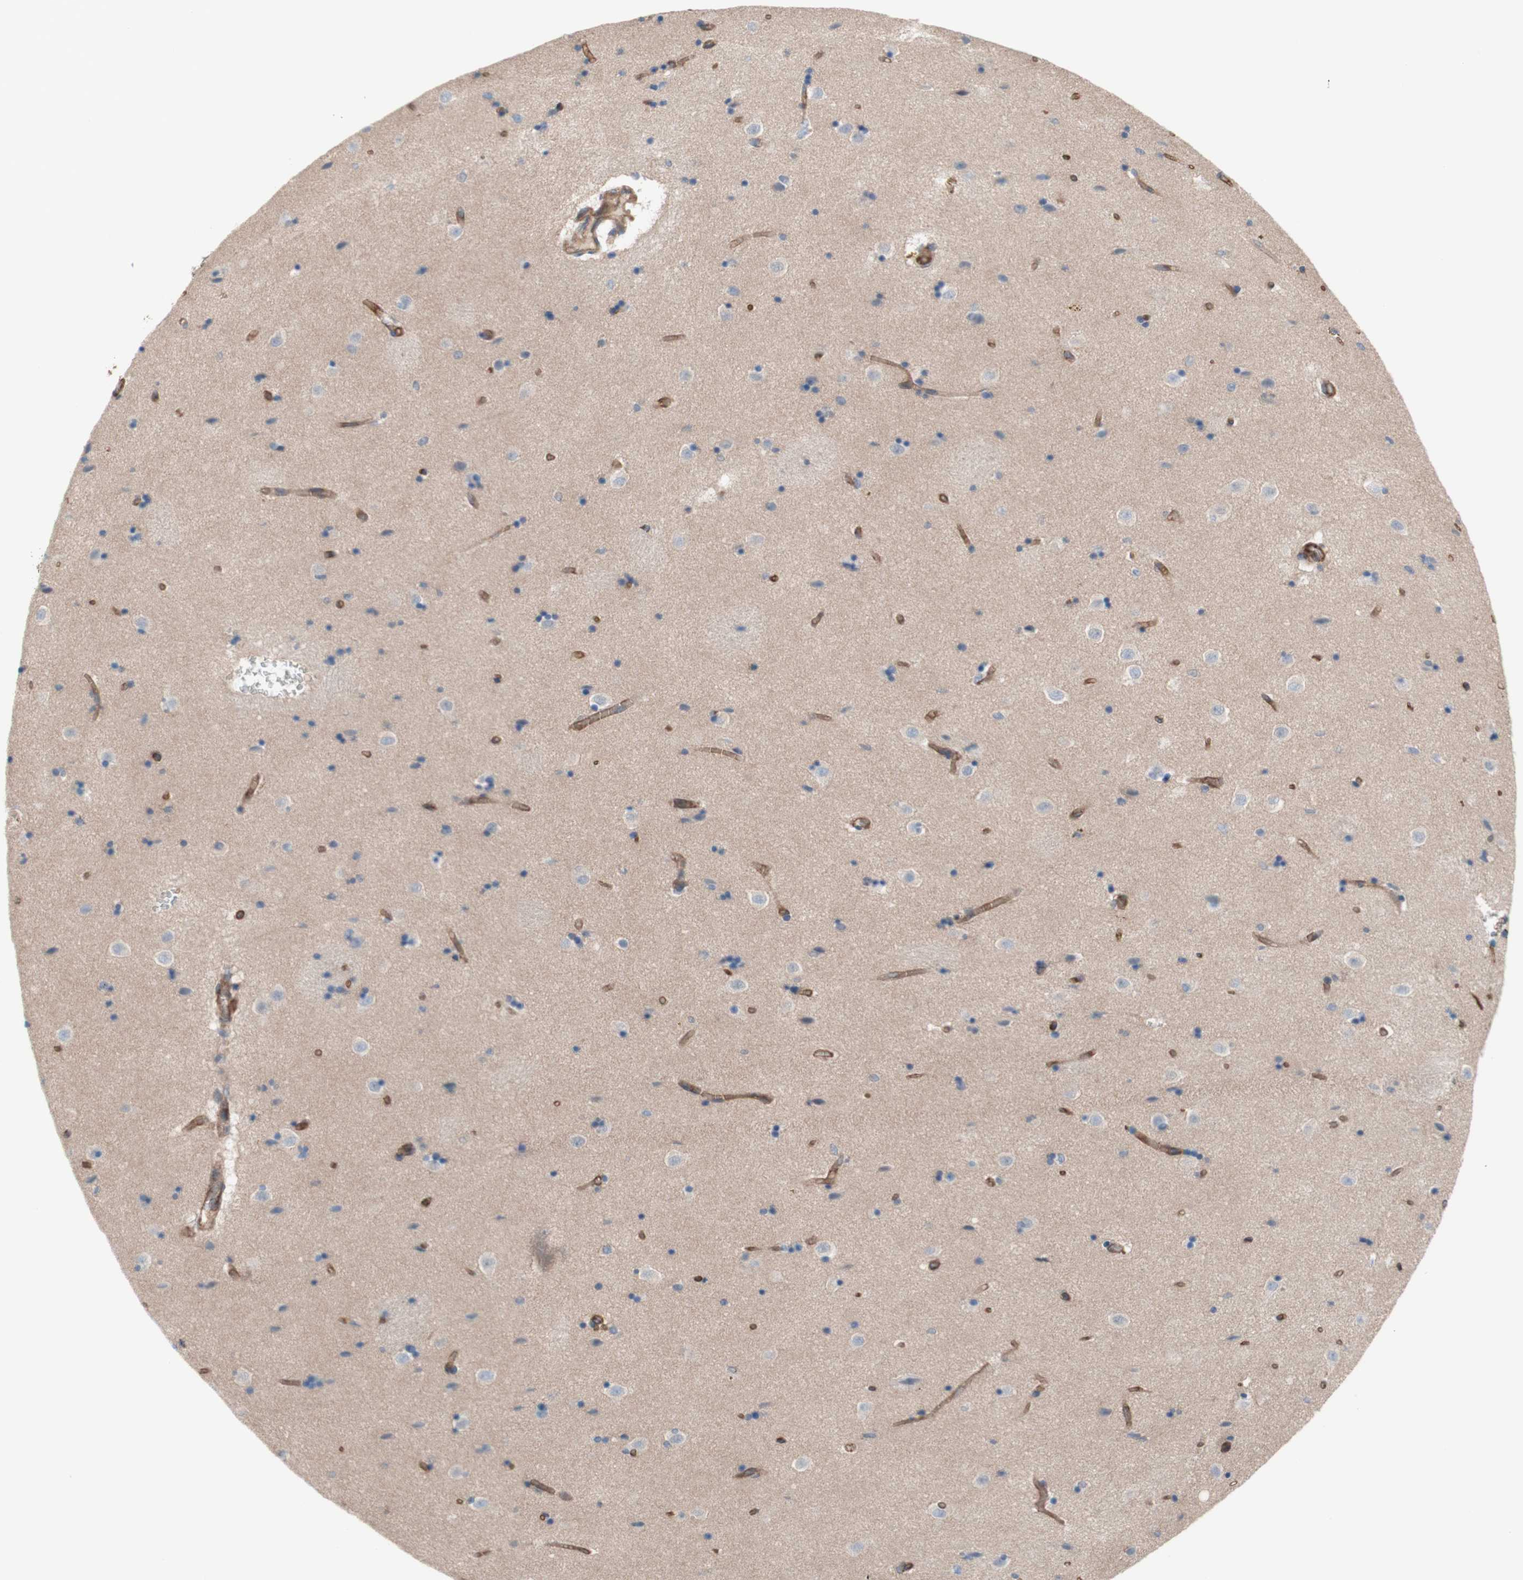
{"staining": {"intensity": "negative", "quantity": "none", "location": "none"}, "tissue": "caudate", "cell_type": "Glial cells", "image_type": "normal", "snomed": [{"axis": "morphology", "description": "Normal tissue, NOS"}, {"axis": "topography", "description": "Lateral ventricle wall"}], "caption": "Glial cells show no significant protein staining in unremarkable caudate. (DAB (3,3'-diaminobenzidine) immunohistochemistry (IHC) visualized using brightfield microscopy, high magnification).", "gene": "CD46", "patient": {"sex": "female", "age": 54}}